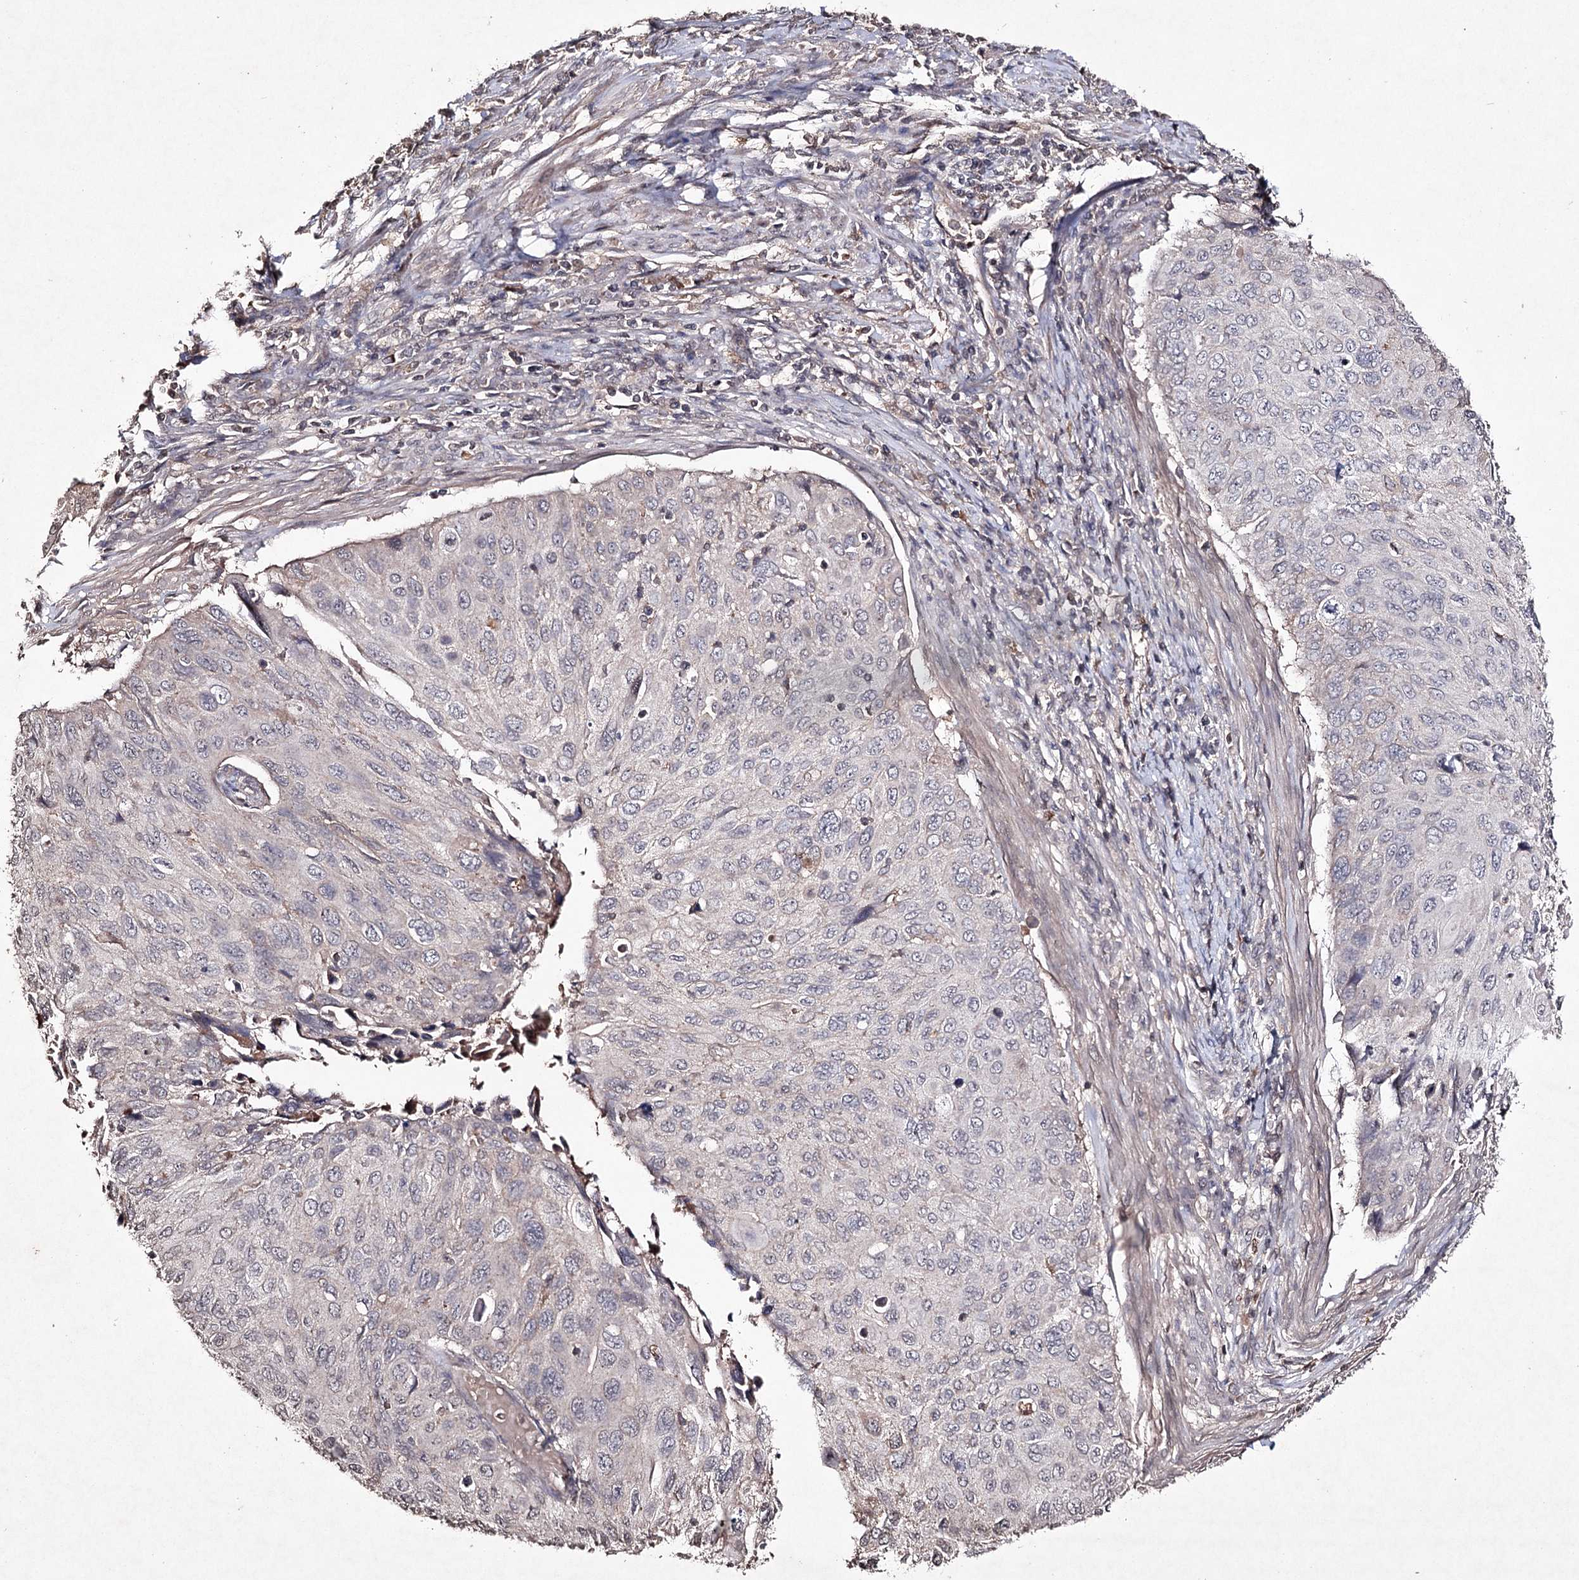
{"staining": {"intensity": "negative", "quantity": "none", "location": "none"}, "tissue": "cervical cancer", "cell_type": "Tumor cells", "image_type": "cancer", "snomed": [{"axis": "morphology", "description": "Squamous cell carcinoma, NOS"}, {"axis": "topography", "description": "Cervix"}], "caption": "Immunohistochemical staining of cervical cancer (squamous cell carcinoma) exhibits no significant expression in tumor cells.", "gene": "SYNGR3", "patient": {"sex": "female", "age": 70}}